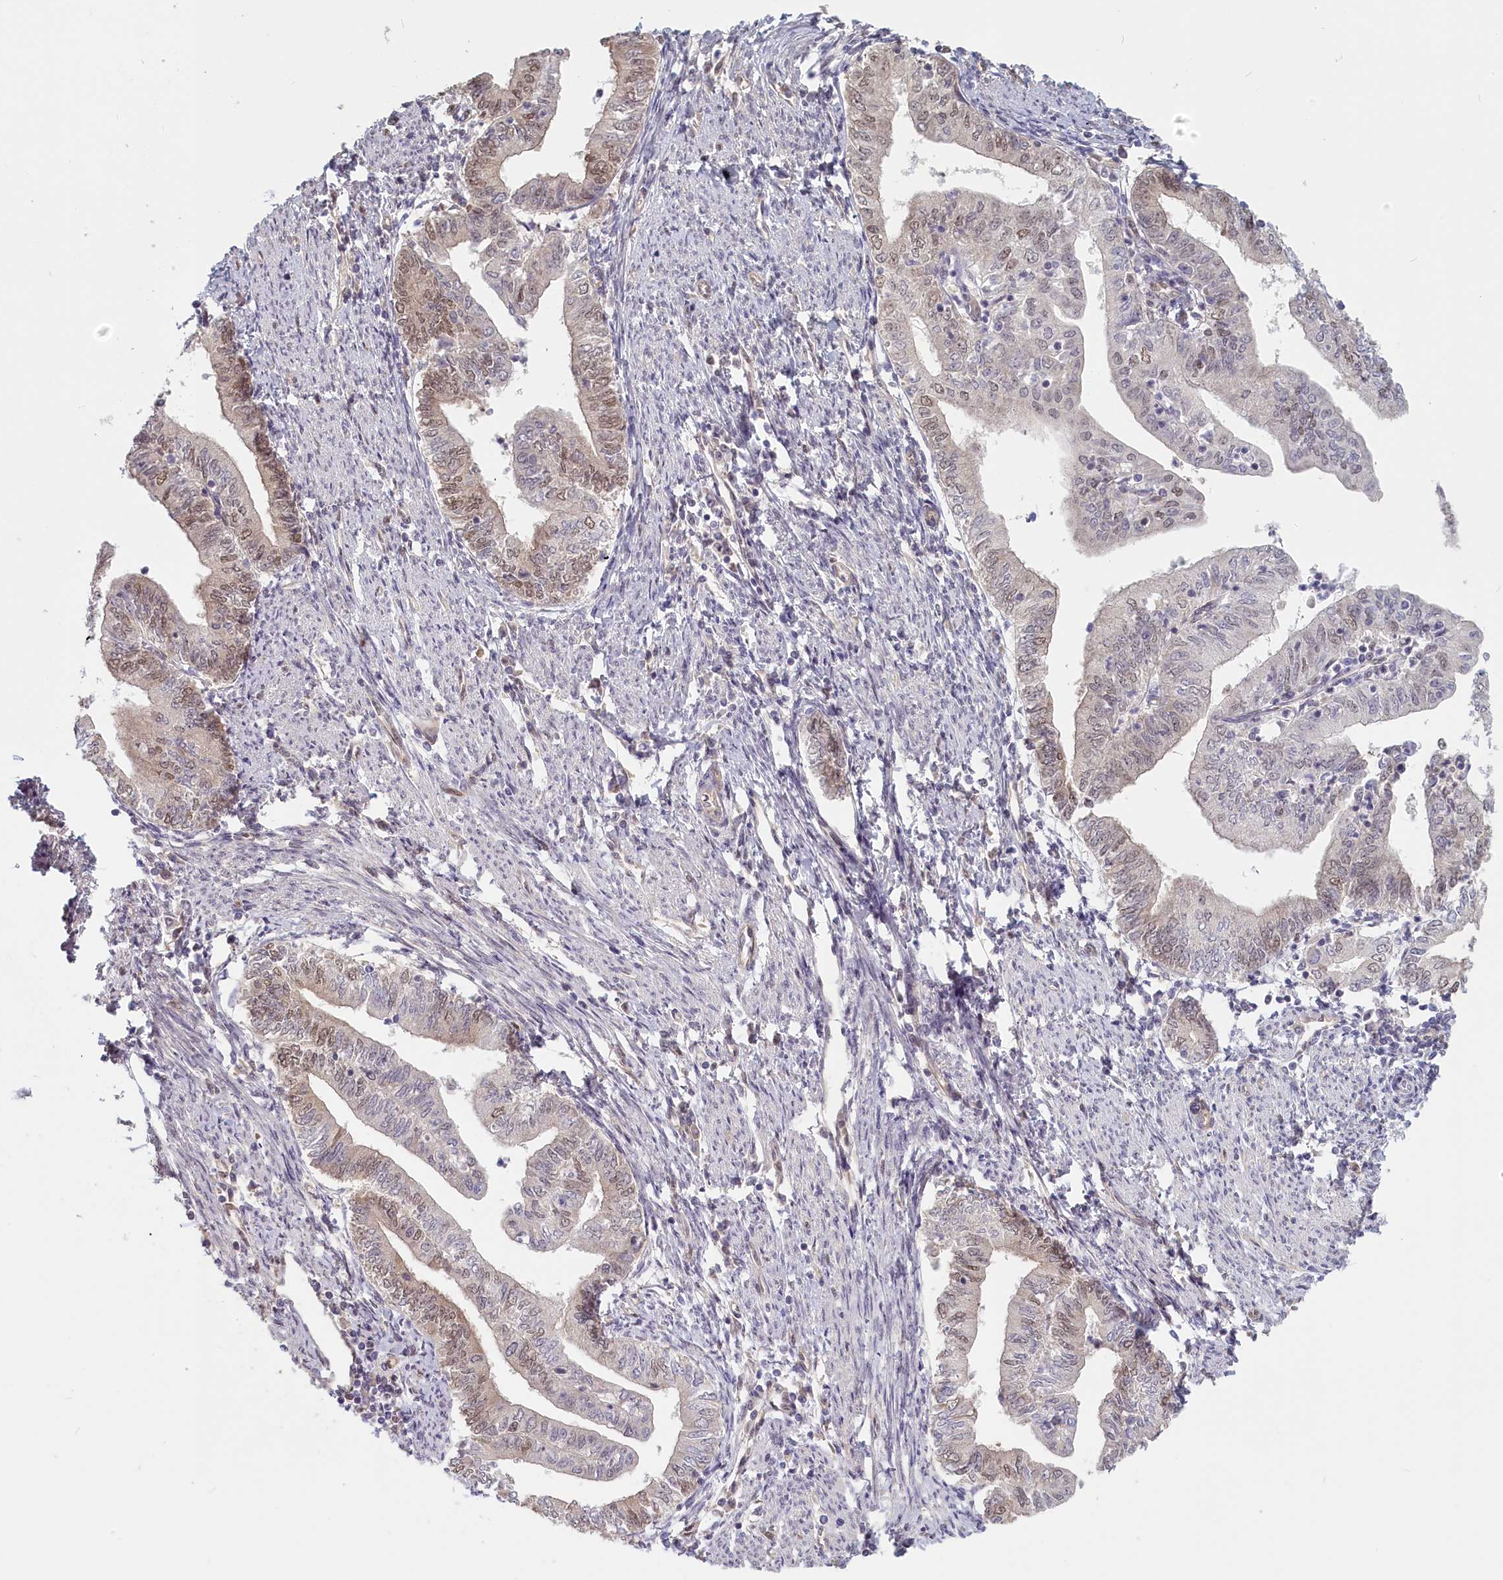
{"staining": {"intensity": "weak", "quantity": "25%-75%", "location": "nuclear"}, "tissue": "endometrial cancer", "cell_type": "Tumor cells", "image_type": "cancer", "snomed": [{"axis": "morphology", "description": "Adenocarcinoma, NOS"}, {"axis": "topography", "description": "Endometrium"}], "caption": "Brown immunohistochemical staining in endometrial cancer demonstrates weak nuclear positivity in about 25%-75% of tumor cells. The staining is performed using DAB (3,3'-diaminobenzidine) brown chromogen to label protein expression. The nuclei are counter-stained blue using hematoxylin.", "gene": "C19orf44", "patient": {"sex": "female", "age": 66}}